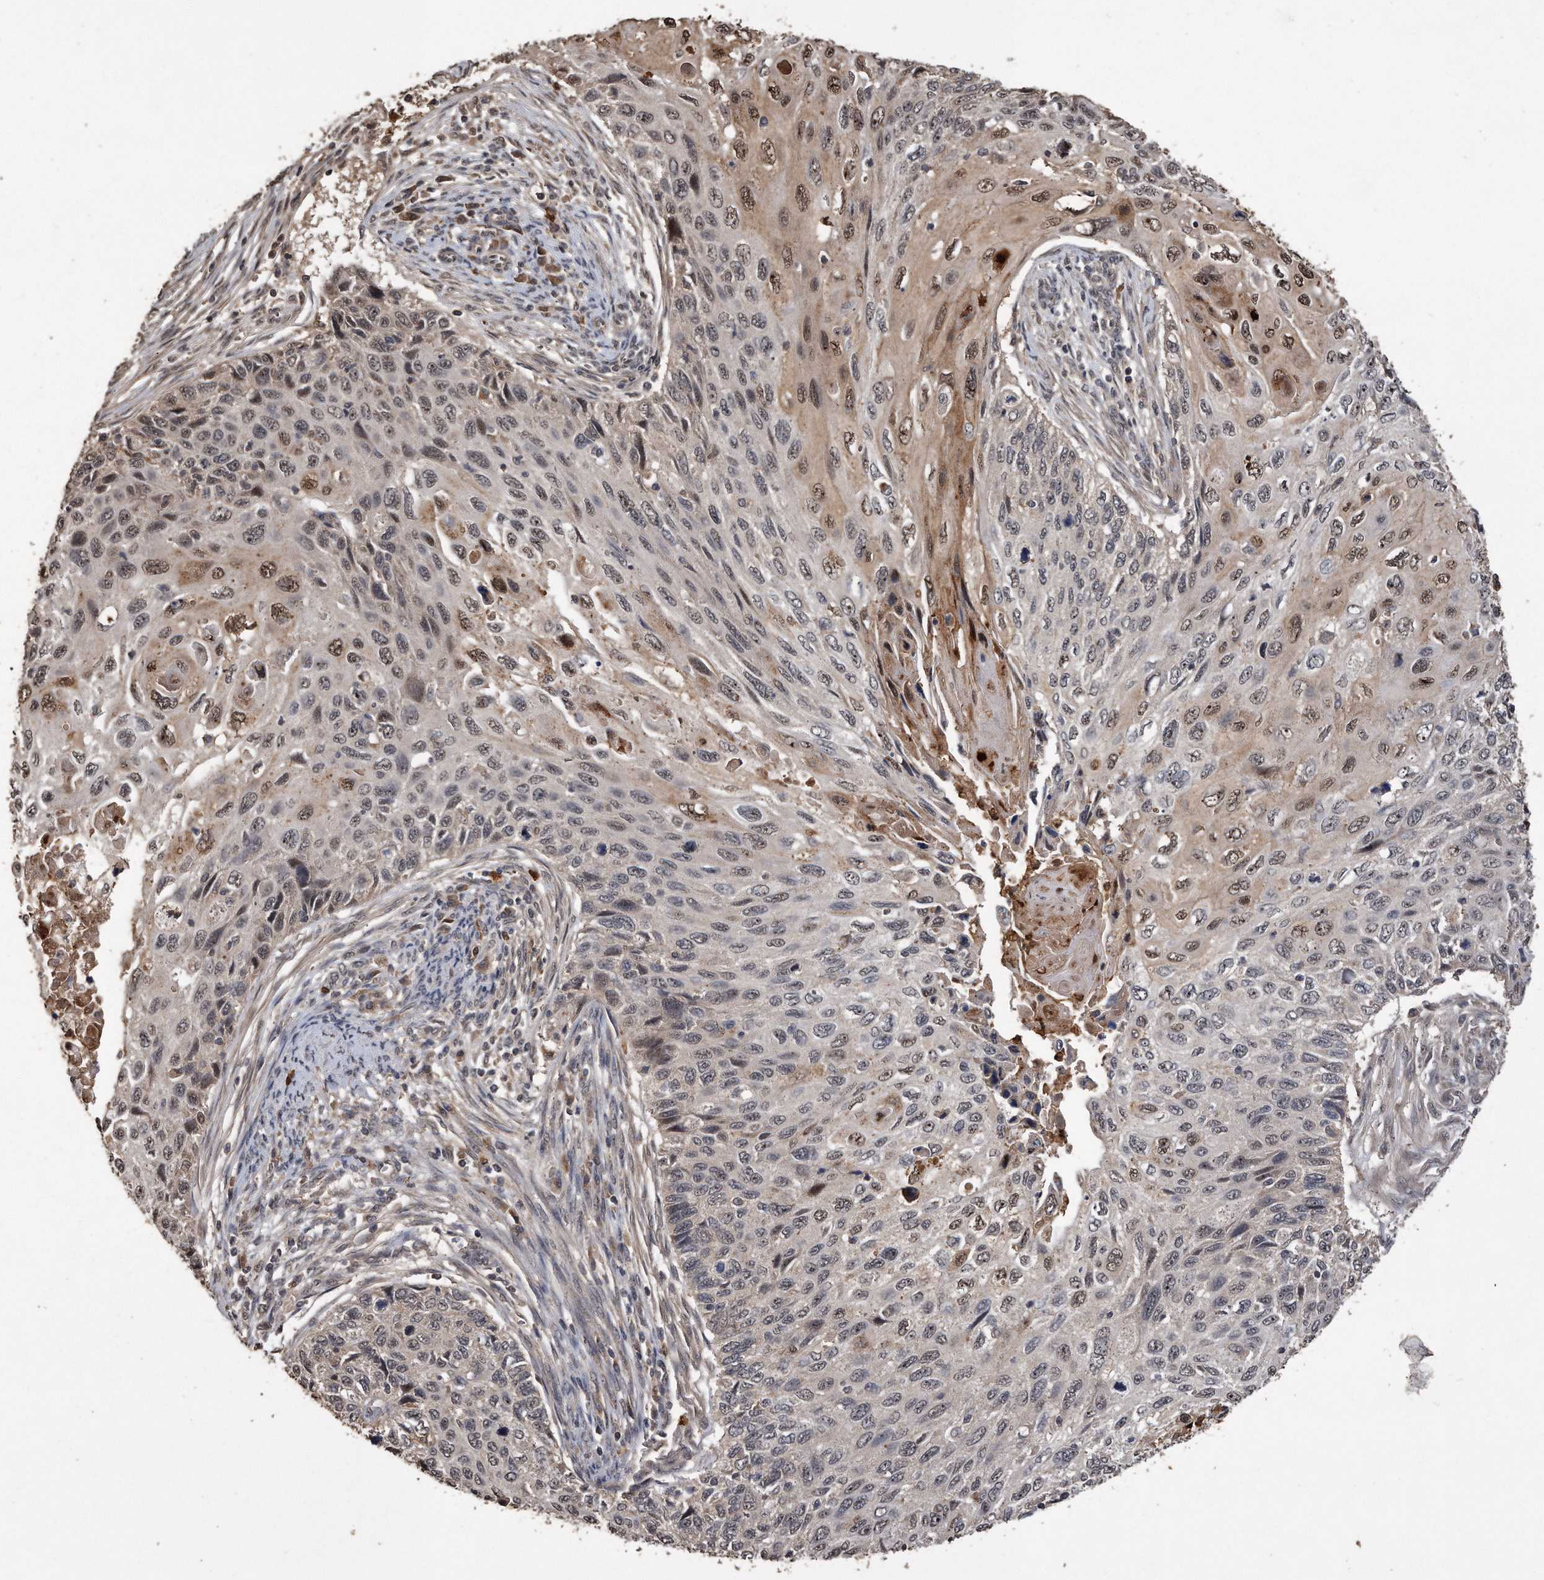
{"staining": {"intensity": "moderate", "quantity": "<25%", "location": "nuclear"}, "tissue": "cervical cancer", "cell_type": "Tumor cells", "image_type": "cancer", "snomed": [{"axis": "morphology", "description": "Squamous cell carcinoma, NOS"}, {"axis": "topography", "description": "Cervix"}], "caption": "The immunohistochemical stain labels moderate nuclear staining in tumor cells of cervical squamous cell carcinoma tissue.", "gene": "PELO", "patient": {"sex": "female", "age": 70}}